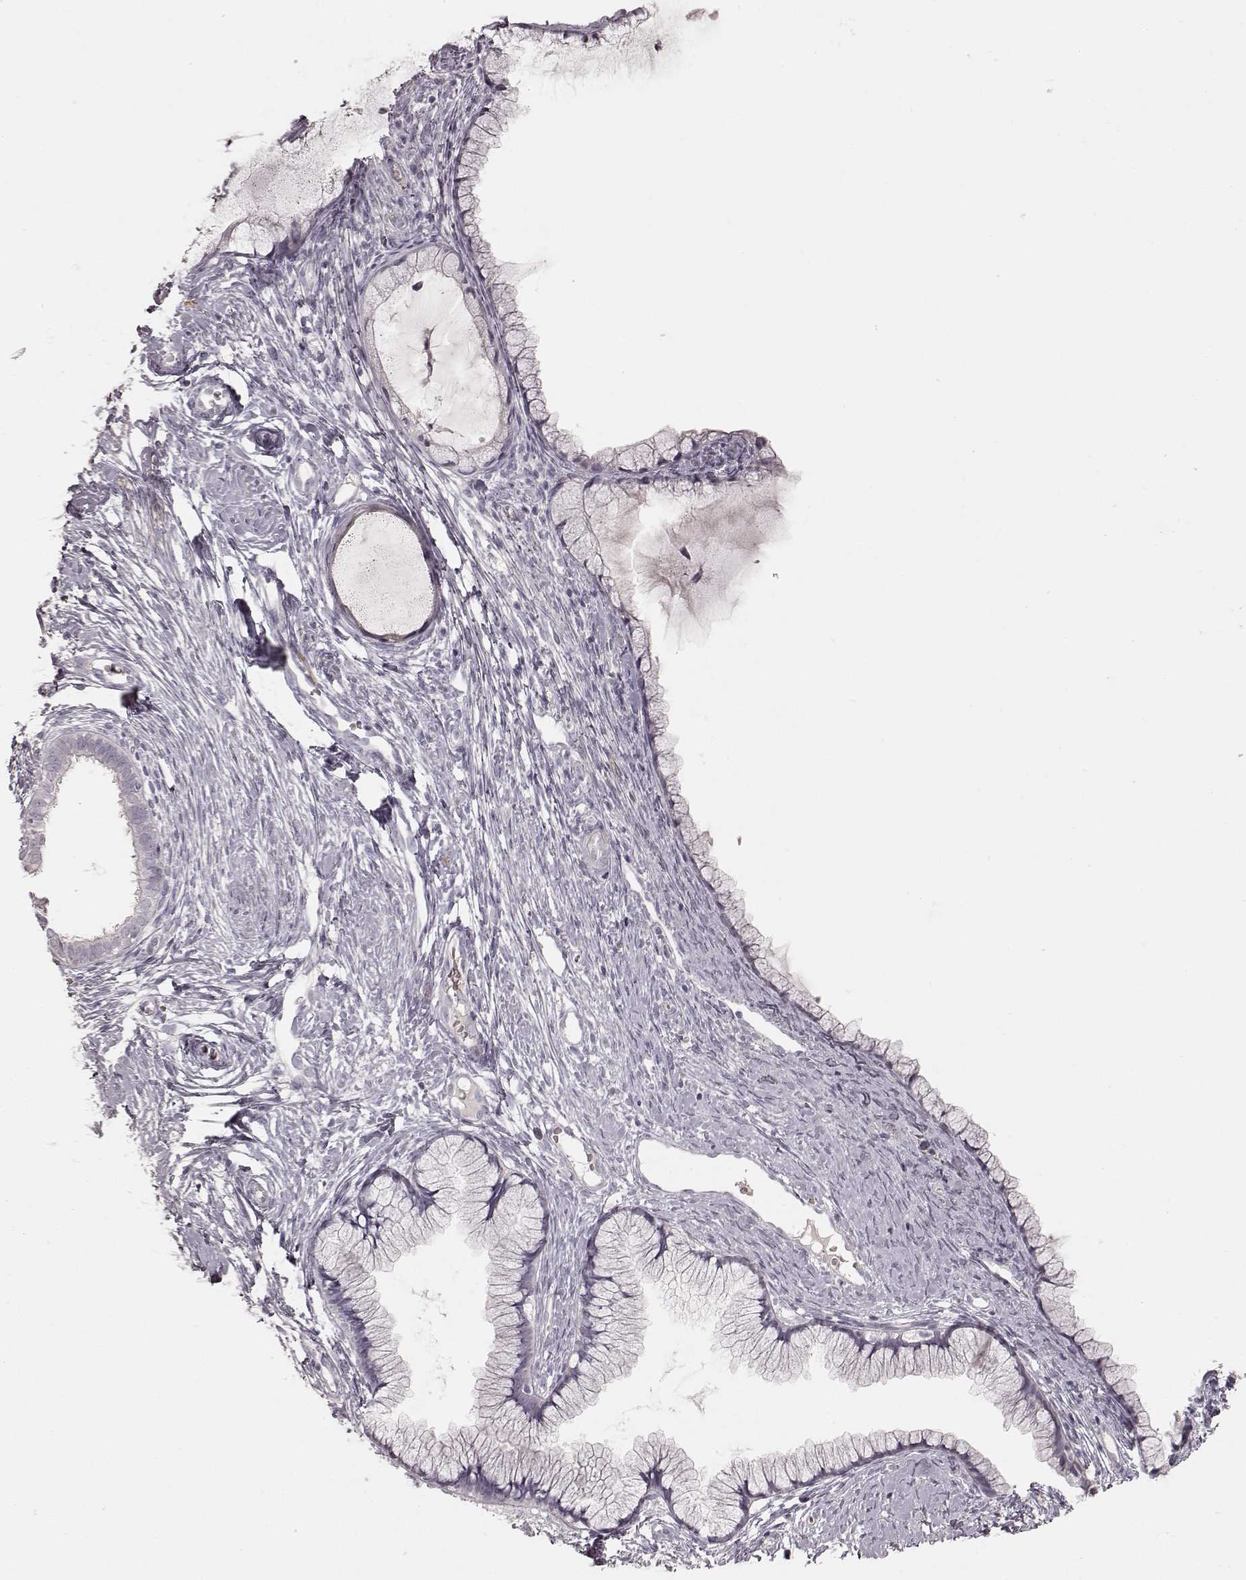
{"staining": {"intensity": "negative", "quantity": "none", "location": "none"}, "tissue": "cervix", "cell_type": "Glandular cells", "image_type": "normal", "snomed": [{"axis": "morphology", "description": "Normal tissue, NOS"}, {"axis": "topography", "description": "Cervix"}], "caption": "Immunohistochemical staining of benign human cervix displays no significant expression in glandular cells. The staining is performed using DAB brown chromogen with nuclei counter-stained in using hematoxylin.", "gene": "PRLHR", "patient": {"sex": "female", "age": 40}}